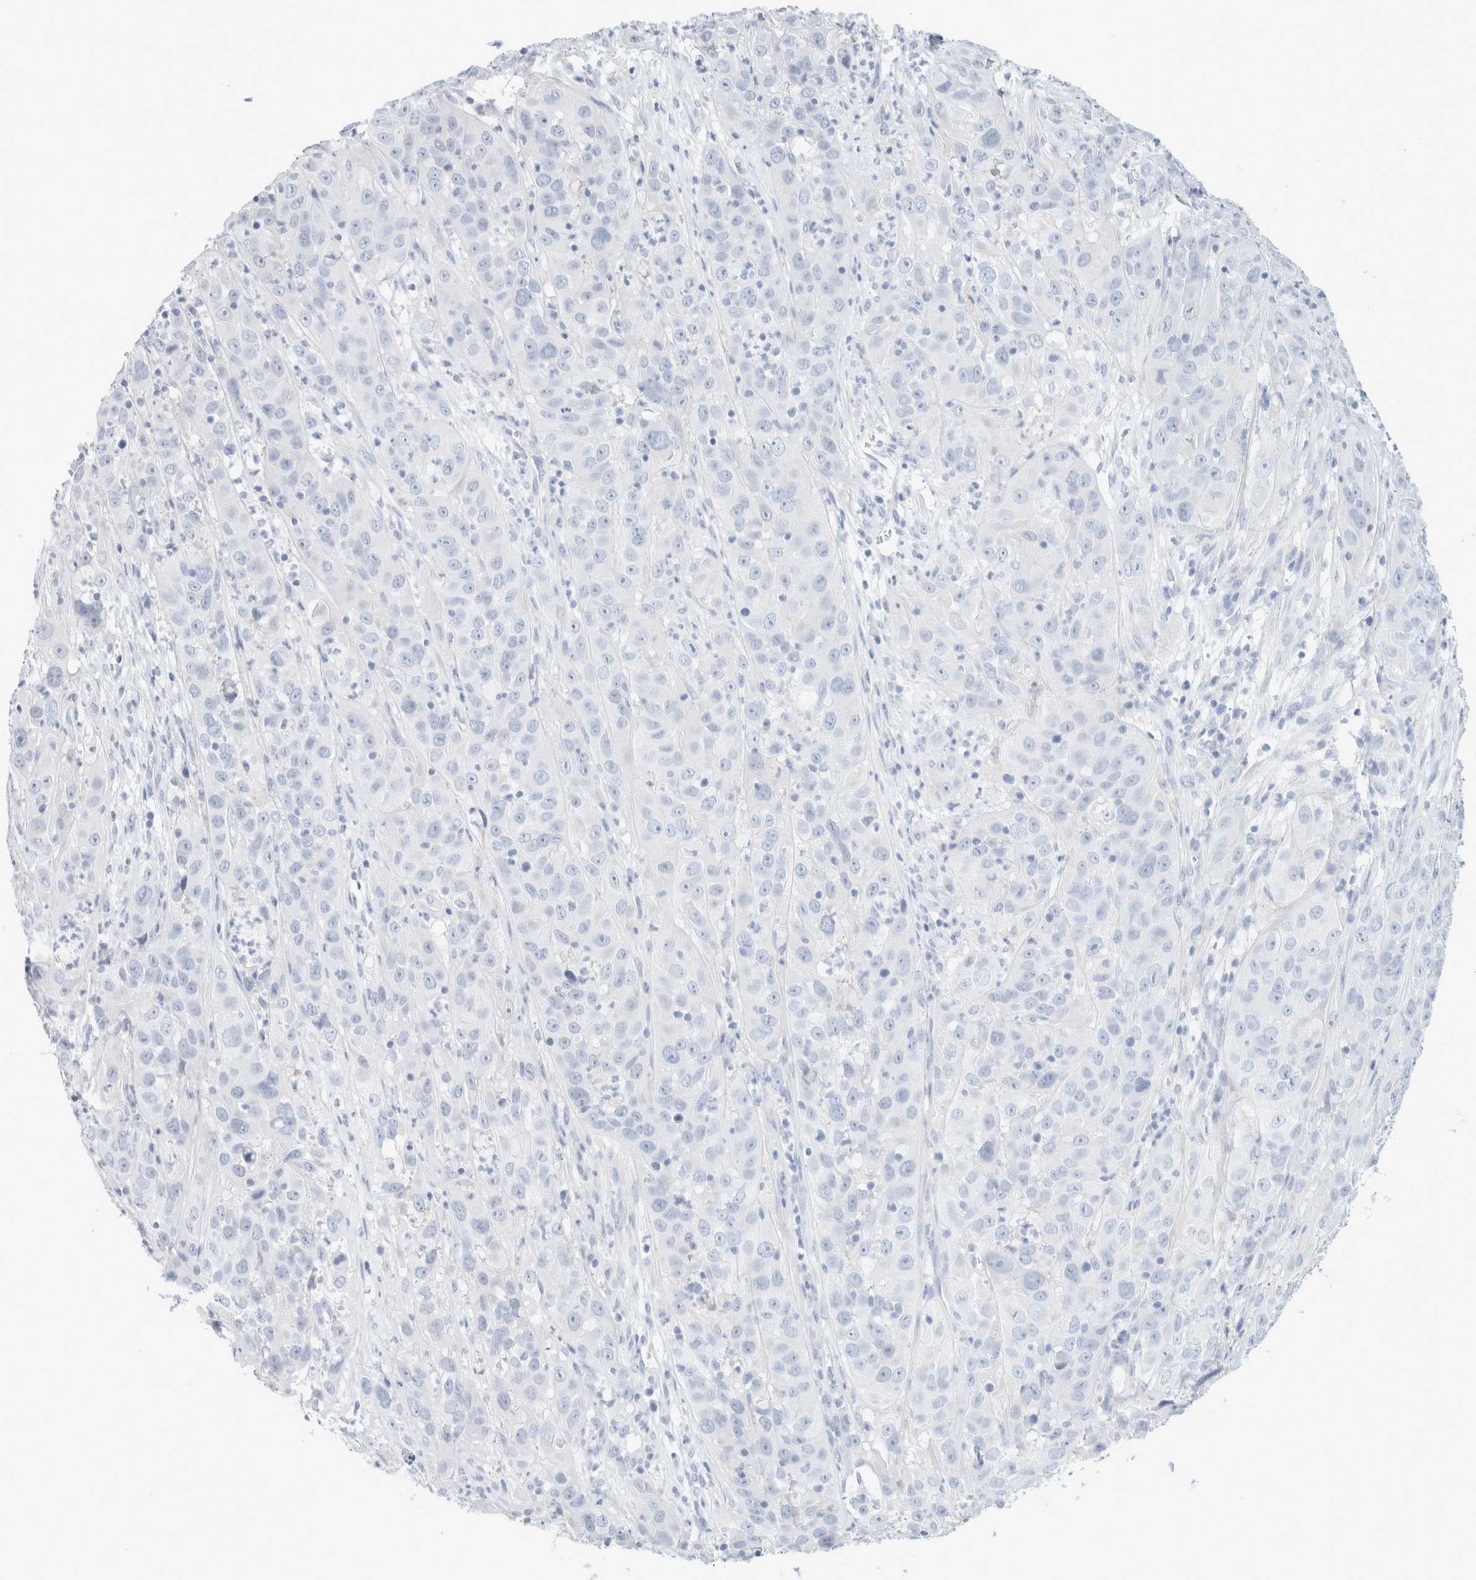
{"staining": {"intensity": "negative", "quantity": "none", "location": "none"}, "tissue": "cervical cancer", "cell_type": "Tumor cells", "image_type": "cancer", "snomed": [{"axis": "morphology", "description": "Squamous cell carcinoma, NOS"}, {"axis": "topography", "description": "Cervix"}], "caption": "Tumor cells show no significant positivity in squamous cell carcinoma (cervical). (Immunohistochemistry (ihc), brightfield microscopy, high magnification).", "gene": "CPQ", "patient": {"sex": "female", "age": 32}}